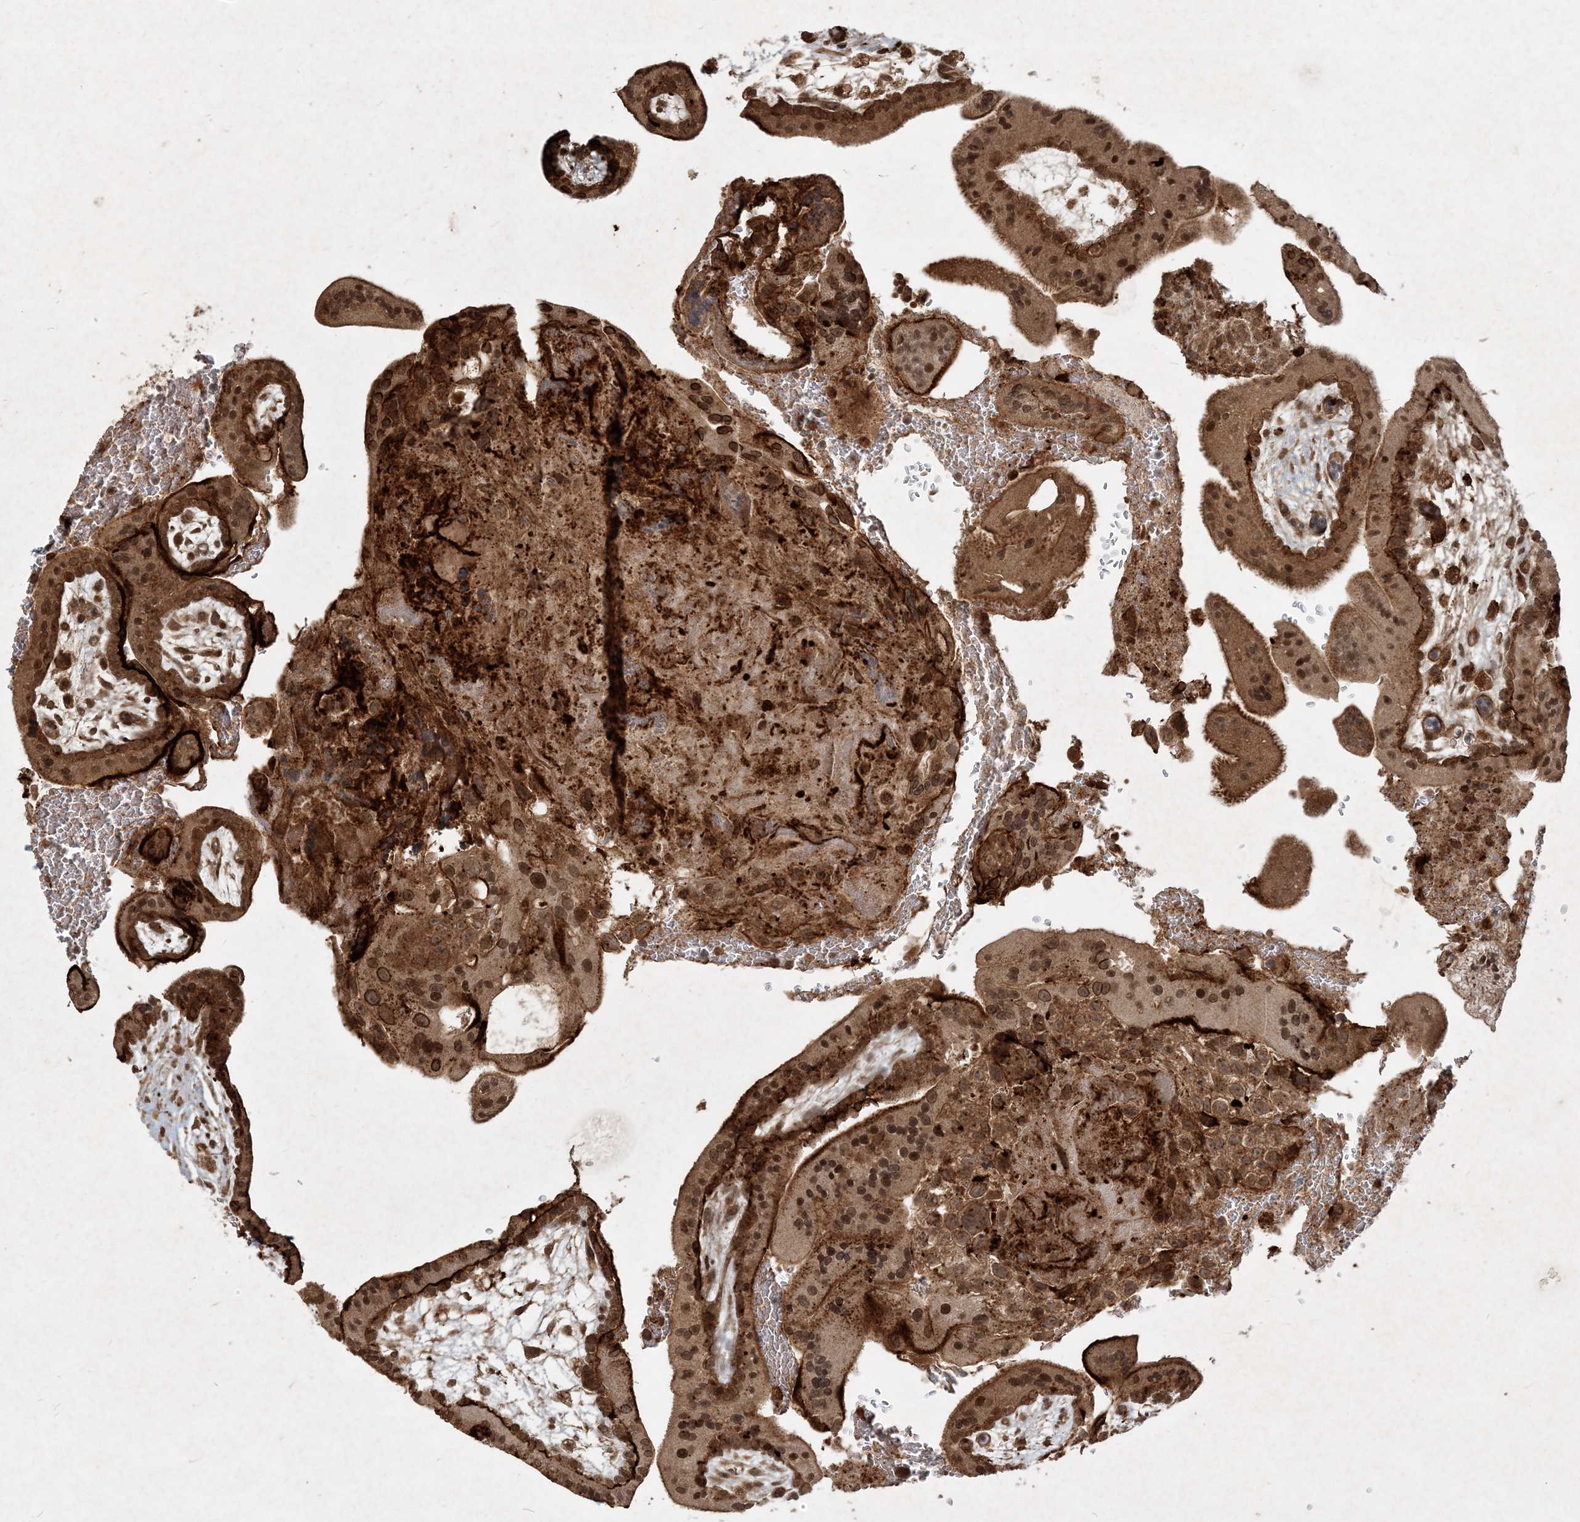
{"staining": {"intensity": "strong", "quantity": ">75%", "location": "cytoplasmic/membranous"}, "tissue": "placenta", "cell_type": "Decidual cells", "image_type": "normal", "snomed": [{"axis": "morphology", "description": "Normal tissue, NOS"}, {"axis": "topography", "description": "Placenta"}], "caption": "Immunohistochemistry (IHC) photomicrograph of benign placenta: human placenta stained using IHC demonstrates high levels of strong protein expression localized specifically in the cytoplasmic/membranous of decidual cells, appearing as a cytoplasmic/membranous brown color.", "gene": "NARS1", "patient": {"sex": "female", "age": 35}}